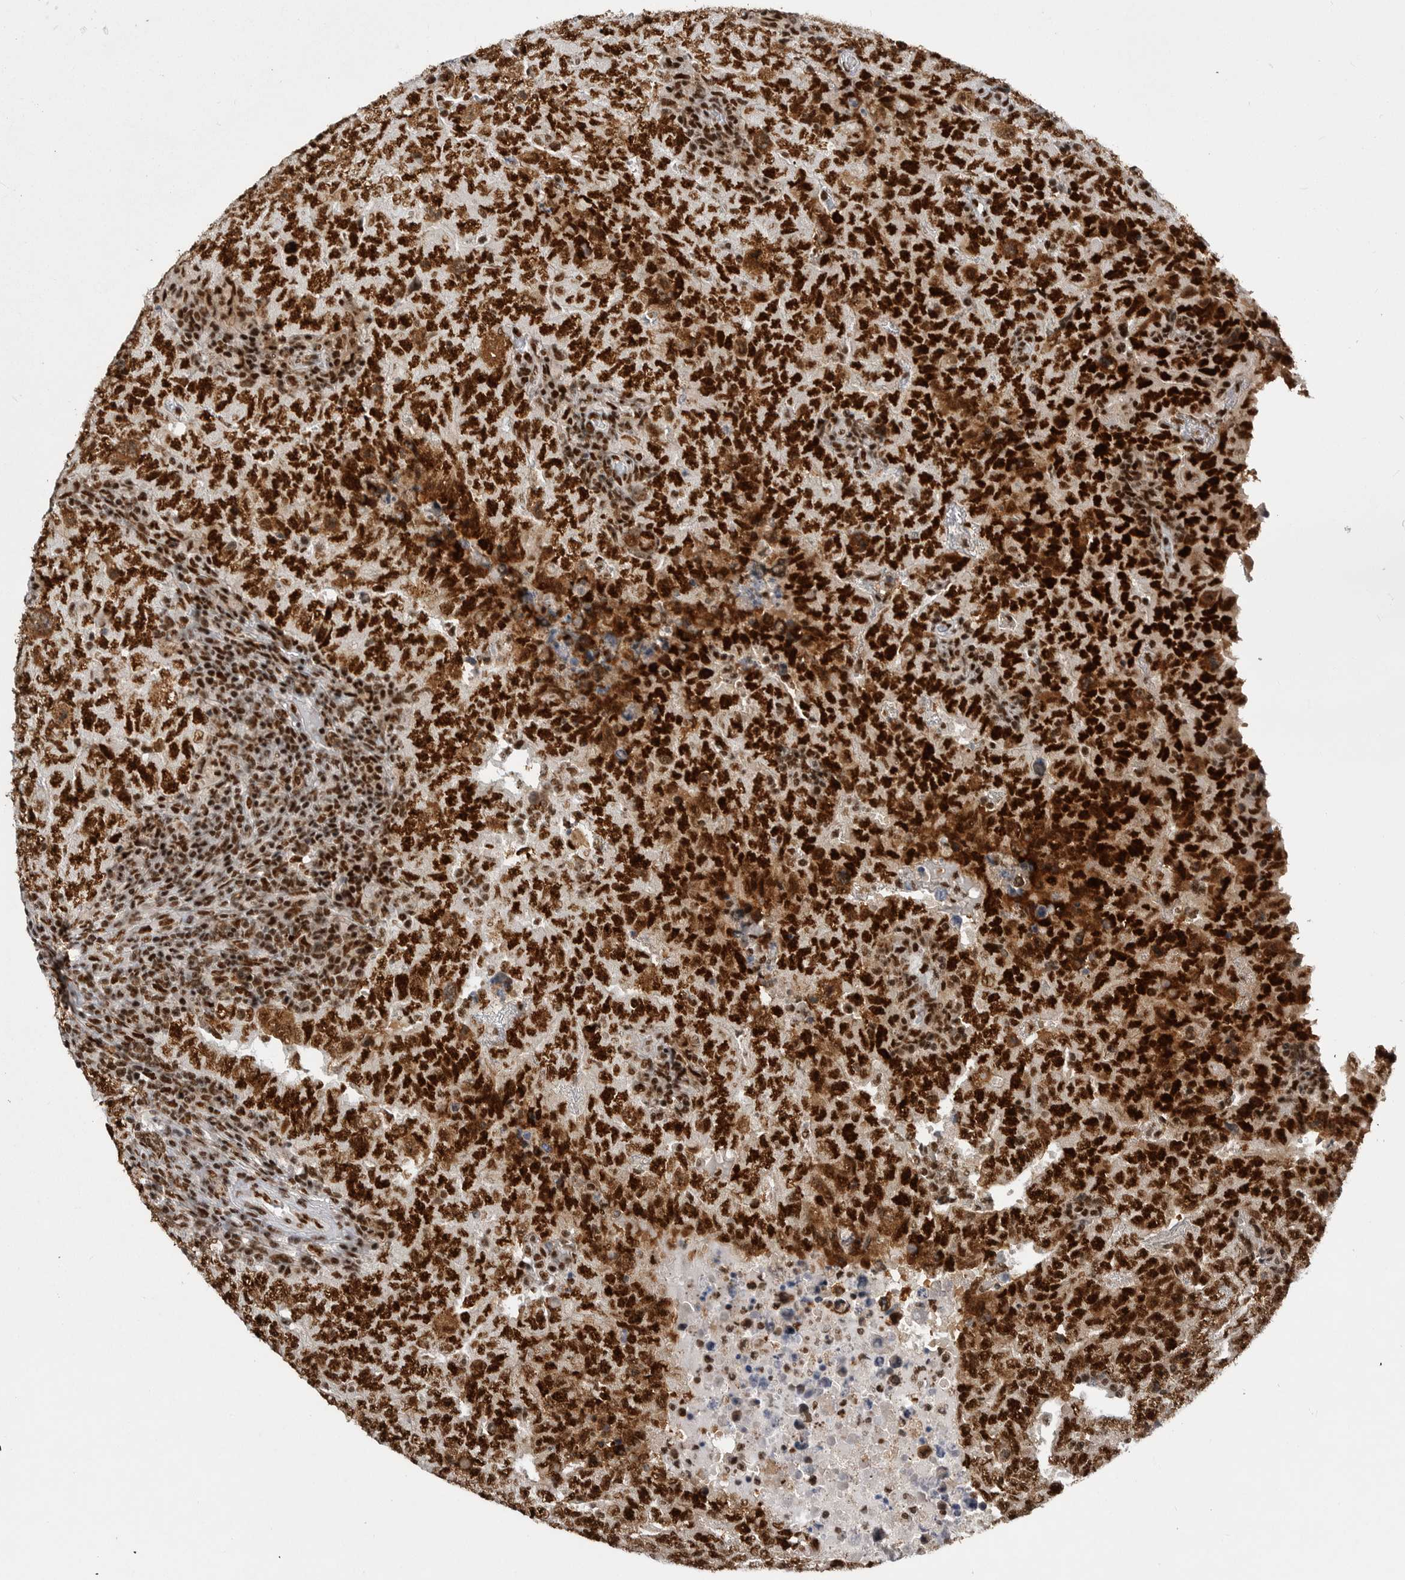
{"staining": {"intensity": "strong", "quantity": ">75%", "location": "cytoplasmic/membranous,nuclear"}, "tissue": "testis cancer", "cell_type": "Tumor cells", "image_type": "cancer", "snomed": [{"axis": "morphology", "description": "Carcinoma, Embryonal, NOS"}, {"axis": "topography", "description": "Testis"}], "caption": "Strong cytoplasmic/membranous and nuclear positivity is seen in approximately >75% of tumor cells in testis embryonal carcinoma. (Stains: DAB in brown, nuclei in blue, Microscopy: brightfield microscopy at high magnification).", "gene": "PPP1R8", "patient": {"sex": "male", "age": 26}}